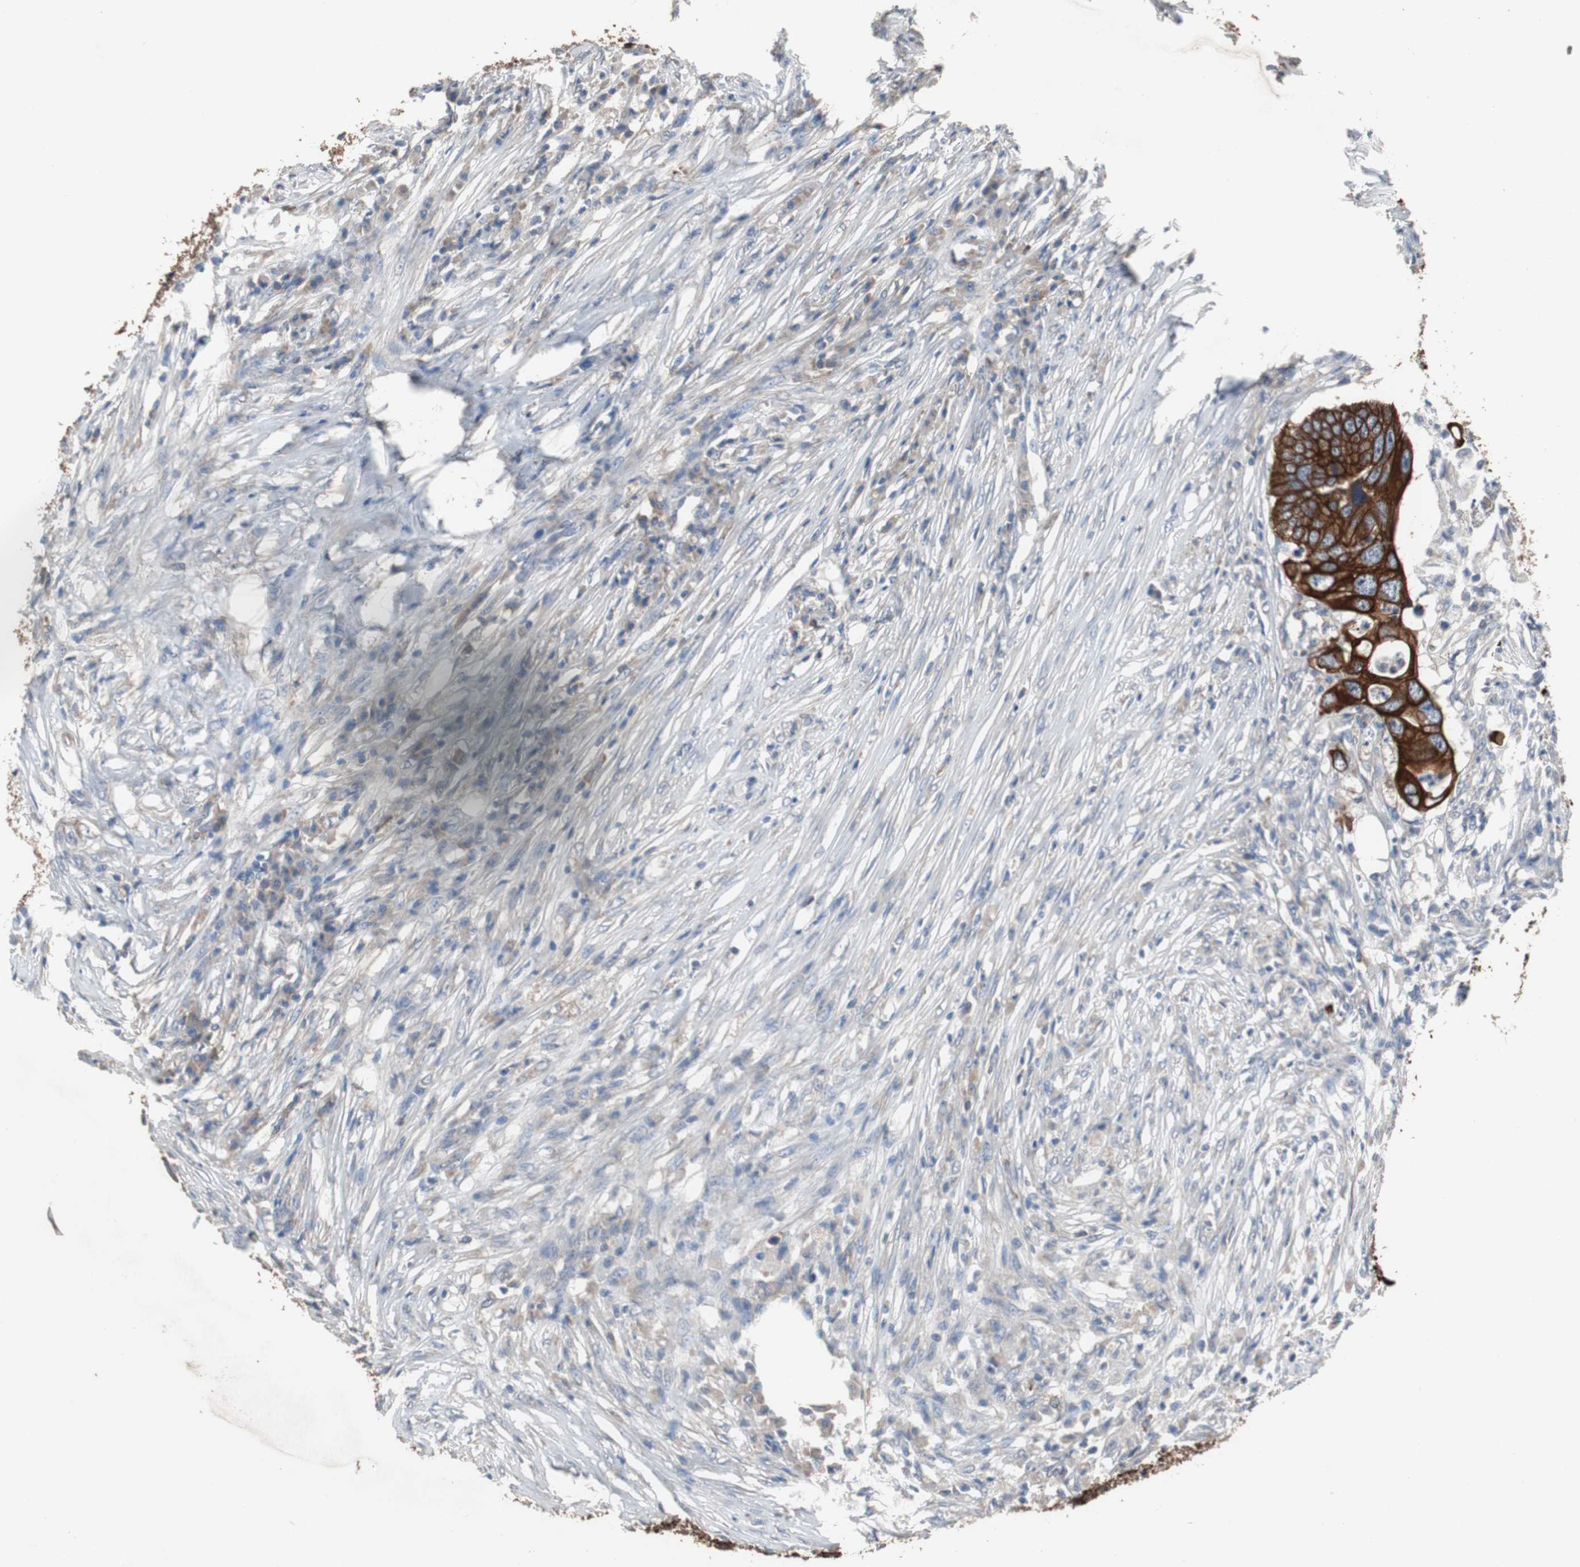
{"staining": {"intensity": "strong", "quantity": ">75%", "location": "cytoplasmic/membranous"}, "tissue": "colorectal cancer", "cell_type": "Tumor cells", "image_type": "cancer", "snomed": [{"axis": "morphology", "description": "Adenocarcinoma, NOS"}, {"axis": "topography", "description": "Colon"}], "caption": "High-power microscopy captured an immunohistochemistry (IHC) micrograph of colorectal adenocarcinoma, revealing strong cytoplasmic/membranous positivity in about >75% of tumor cells. (IHC, brightfield microscopy, high magnification).", "gene": "USP10", "patient": {"sex": "male", "age": 71}}